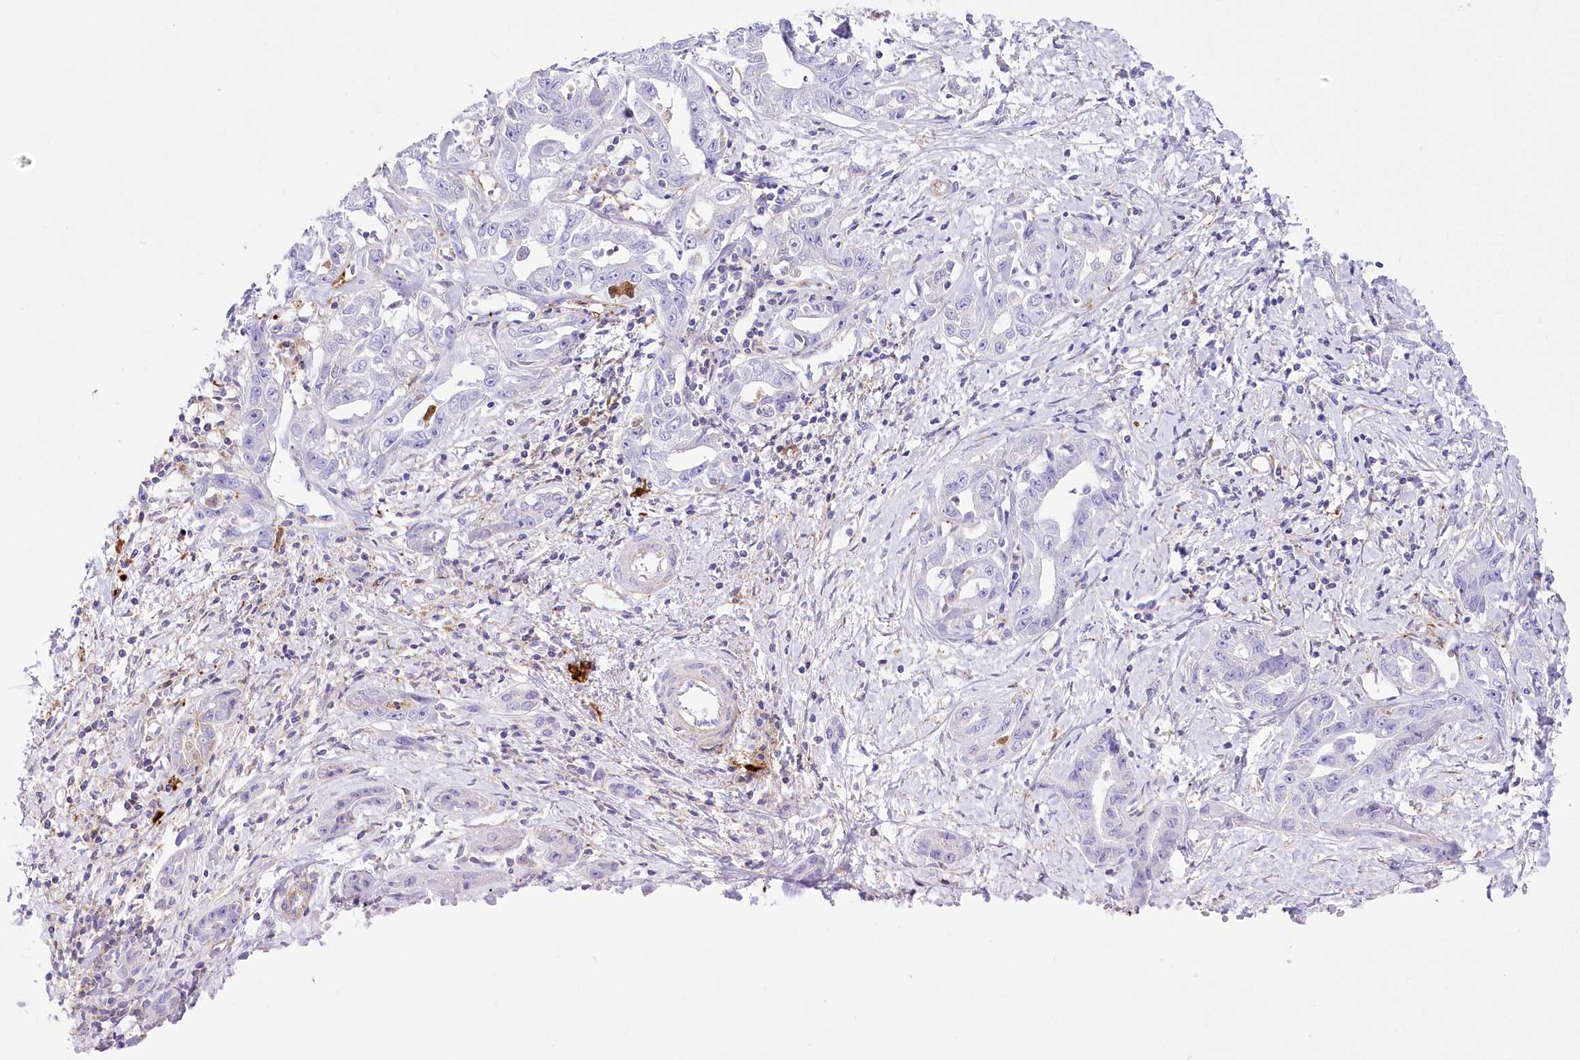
{"staining": {"intensity": "negative", "quantity": "none", "location": "none"}, "tissue": "liver cancer", "cell_type": "Tumor cells", "image_type": "cancer", "snomed": [{"axis": "morphology", "description": "Cholangiocarcinoma"}, {"axis": "topography", "description": "Liver"}], "caption": "Tumor cells are negative for brown protein staining in liver cholangiocarcinoma. (Stains: DAB IHC with hematoxylin counter stain, Microscopy: brightfield microscopy at high magnification).", "gene": "DNAJC19", "patient": {"sex": "male", "age": 59}}